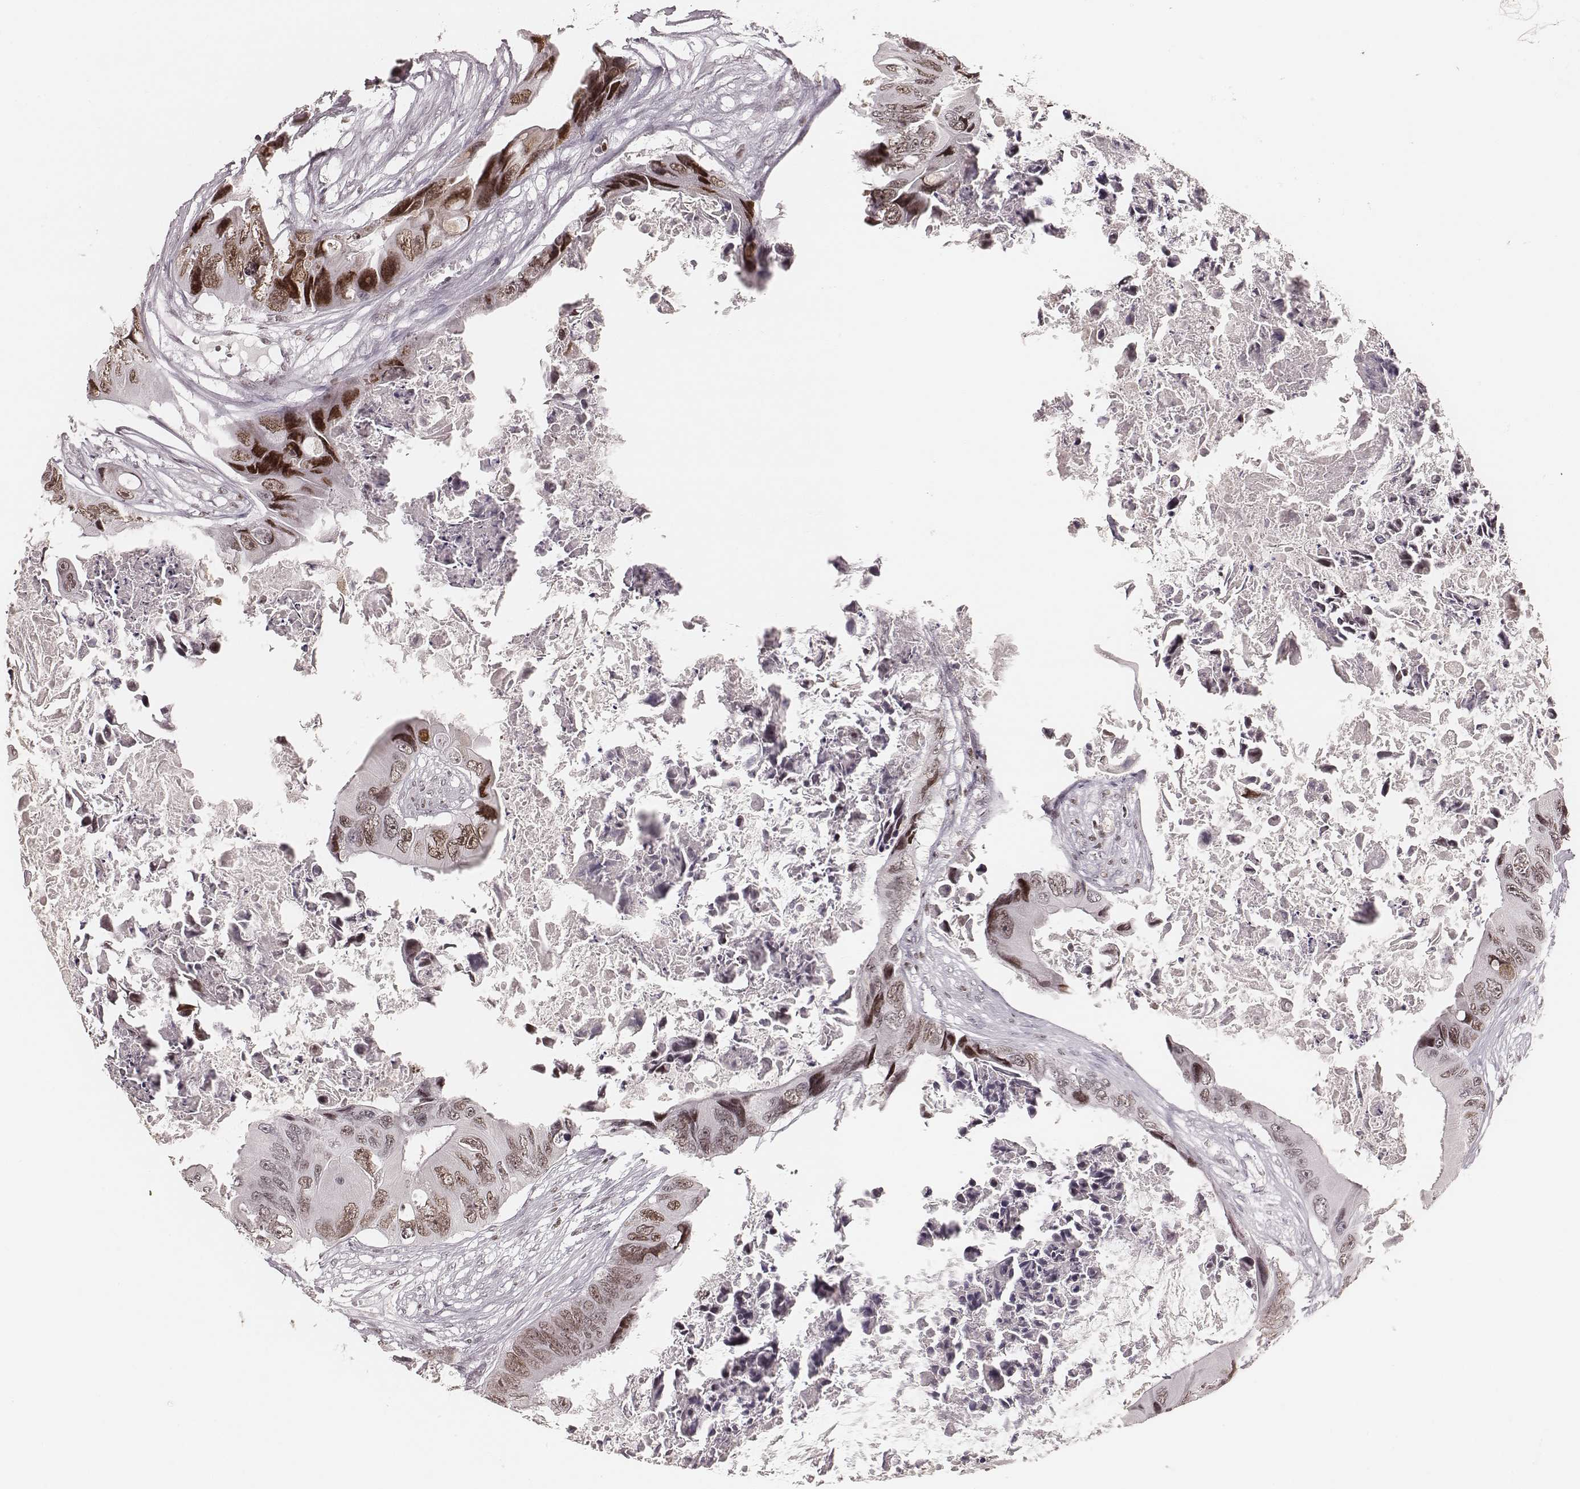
{"staining": {"intensity": "moderate", "quantity": "<25%", "location": "nuclear"}, "tissue": "colorectal cancer", "cell_type": "Tumor cells", "image_type": "cancer", "snomed": [{"axis": "morphology", "description": "Adenocarcinoma, NOS"}, {"axis": "topography", "description": "Rectum"}], "caption": "An immunohistochemistry micrograph of tumor tissue is shown. Protein staining in brown shows moderate nuclear positivity in adenocarcinoma (colorectal) within tumor cells.", "gene": "PARP1", "patient": {"sex": "male", "age": 63}}